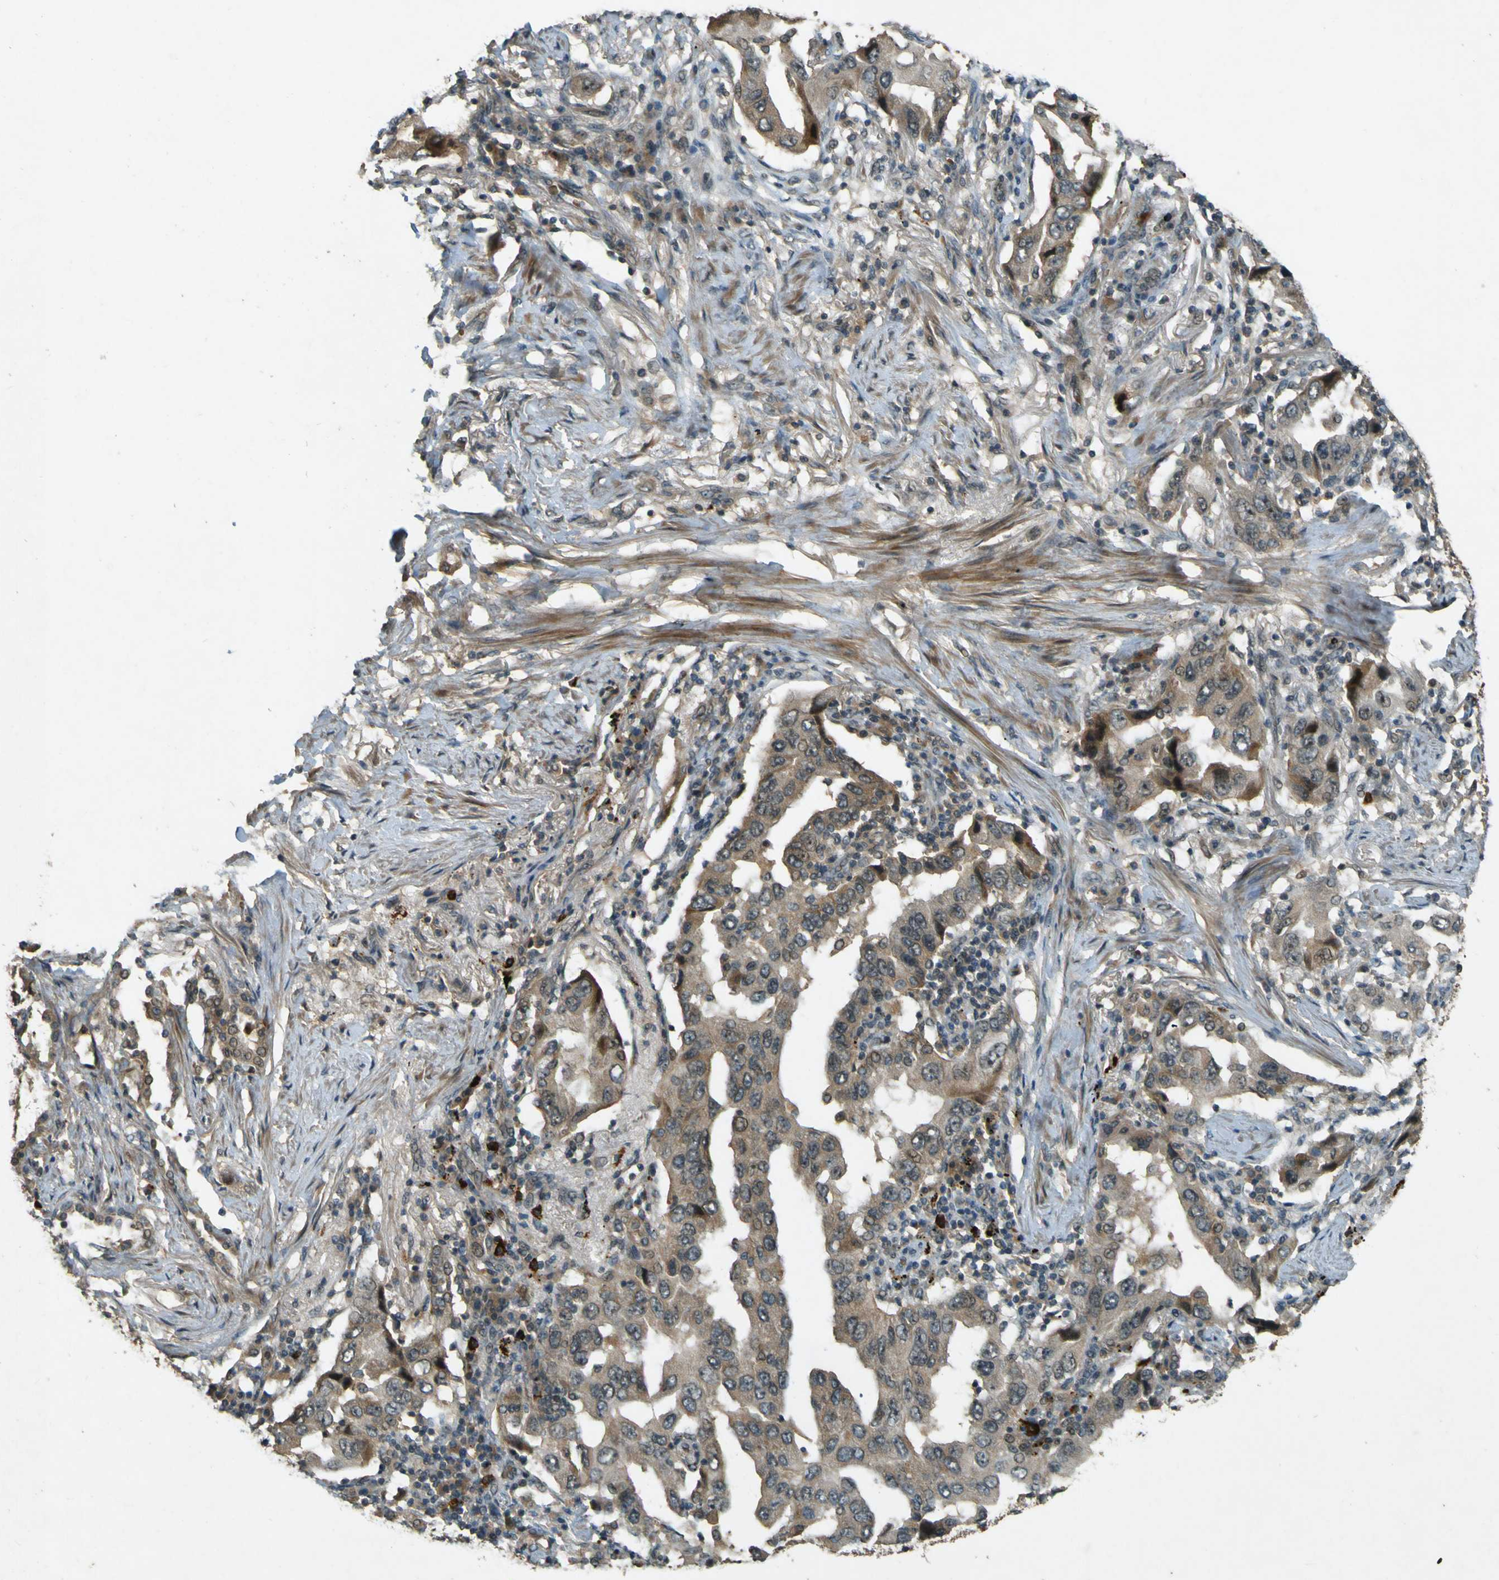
{"staining": {"intensity": "weak", "quantity": ">75%", "location": "cytoplasmic/membranous"}, "tissue": "lung cancer", "cell_type": "Tumor cells", "image_type": "cancer", "snomed": [{"axis": "morphology", "description": "Adenocarcinoma, NOS"}, {"axis": "topography", "description": "Lung"}], "caption": "High-magnification brightfield microscopy of adenocarcinoma (lung) stained with DAB (brown) and counterstained with hematoxylin (blue). tumor cells exhibit weak cytoplasmic/membranous expression is identified in approximately>75% of cells. The staining was performed using DAB (3,3'-diaminobenzidine) to visualize the protein expression in brown, while the nuclei were stained in blue with hematoxylin (Magnification: 20x).", "gene": "MPDZ", "patient": {"sex": "female", "age": 65}}